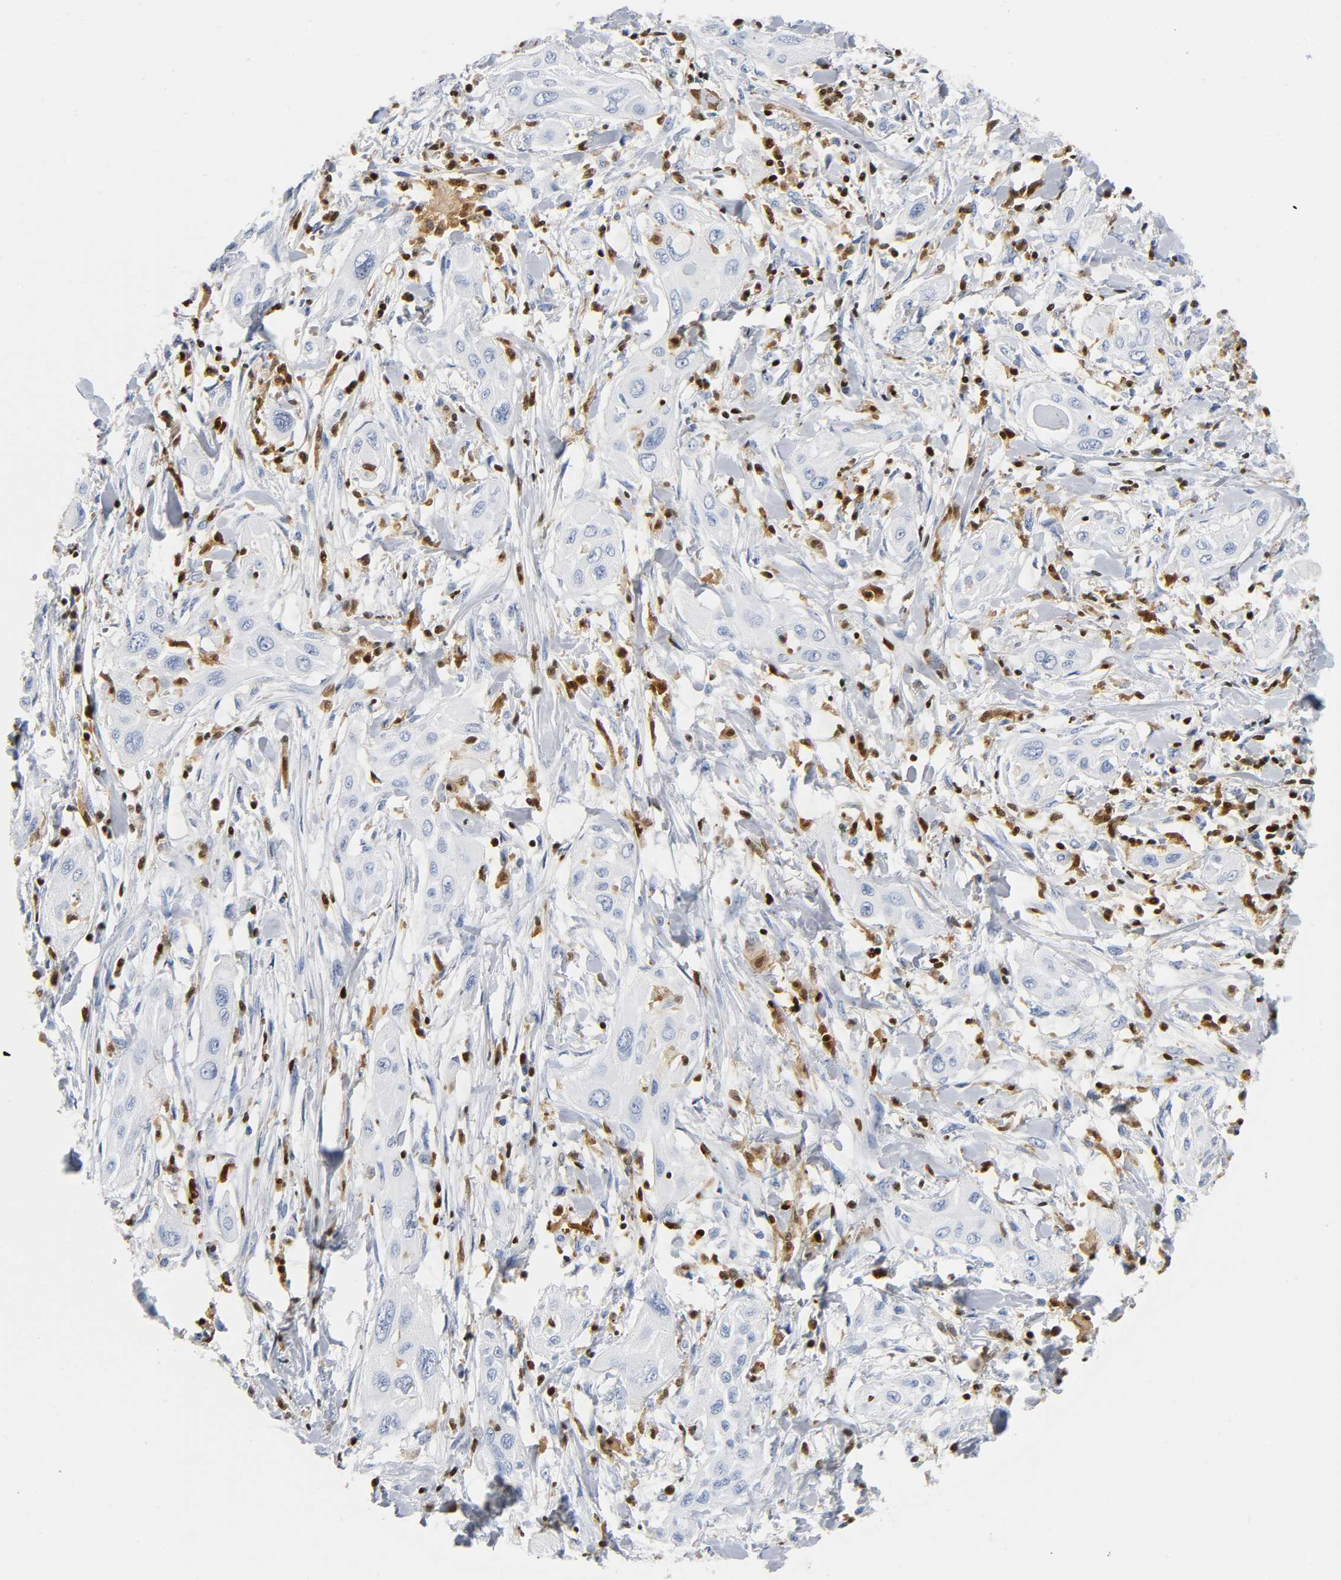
{"staining": {"intensity": "negative", "quantity": "none", "location": "none"}, "tissue": "lung cancer", "cell_type": "Tumor cells", "image_type": "cancer", "snomed": [{"axis": "morphology", "description": "Squamous cell carcinoma, NOS"}, {"axis": "topography", "description": "Lung"}], "caption": "The photomicrograph exhibits no staining of tumor cells in lung cancer.", "gene": "DOK2", "patient": {"sex": "female", "age": 47}}